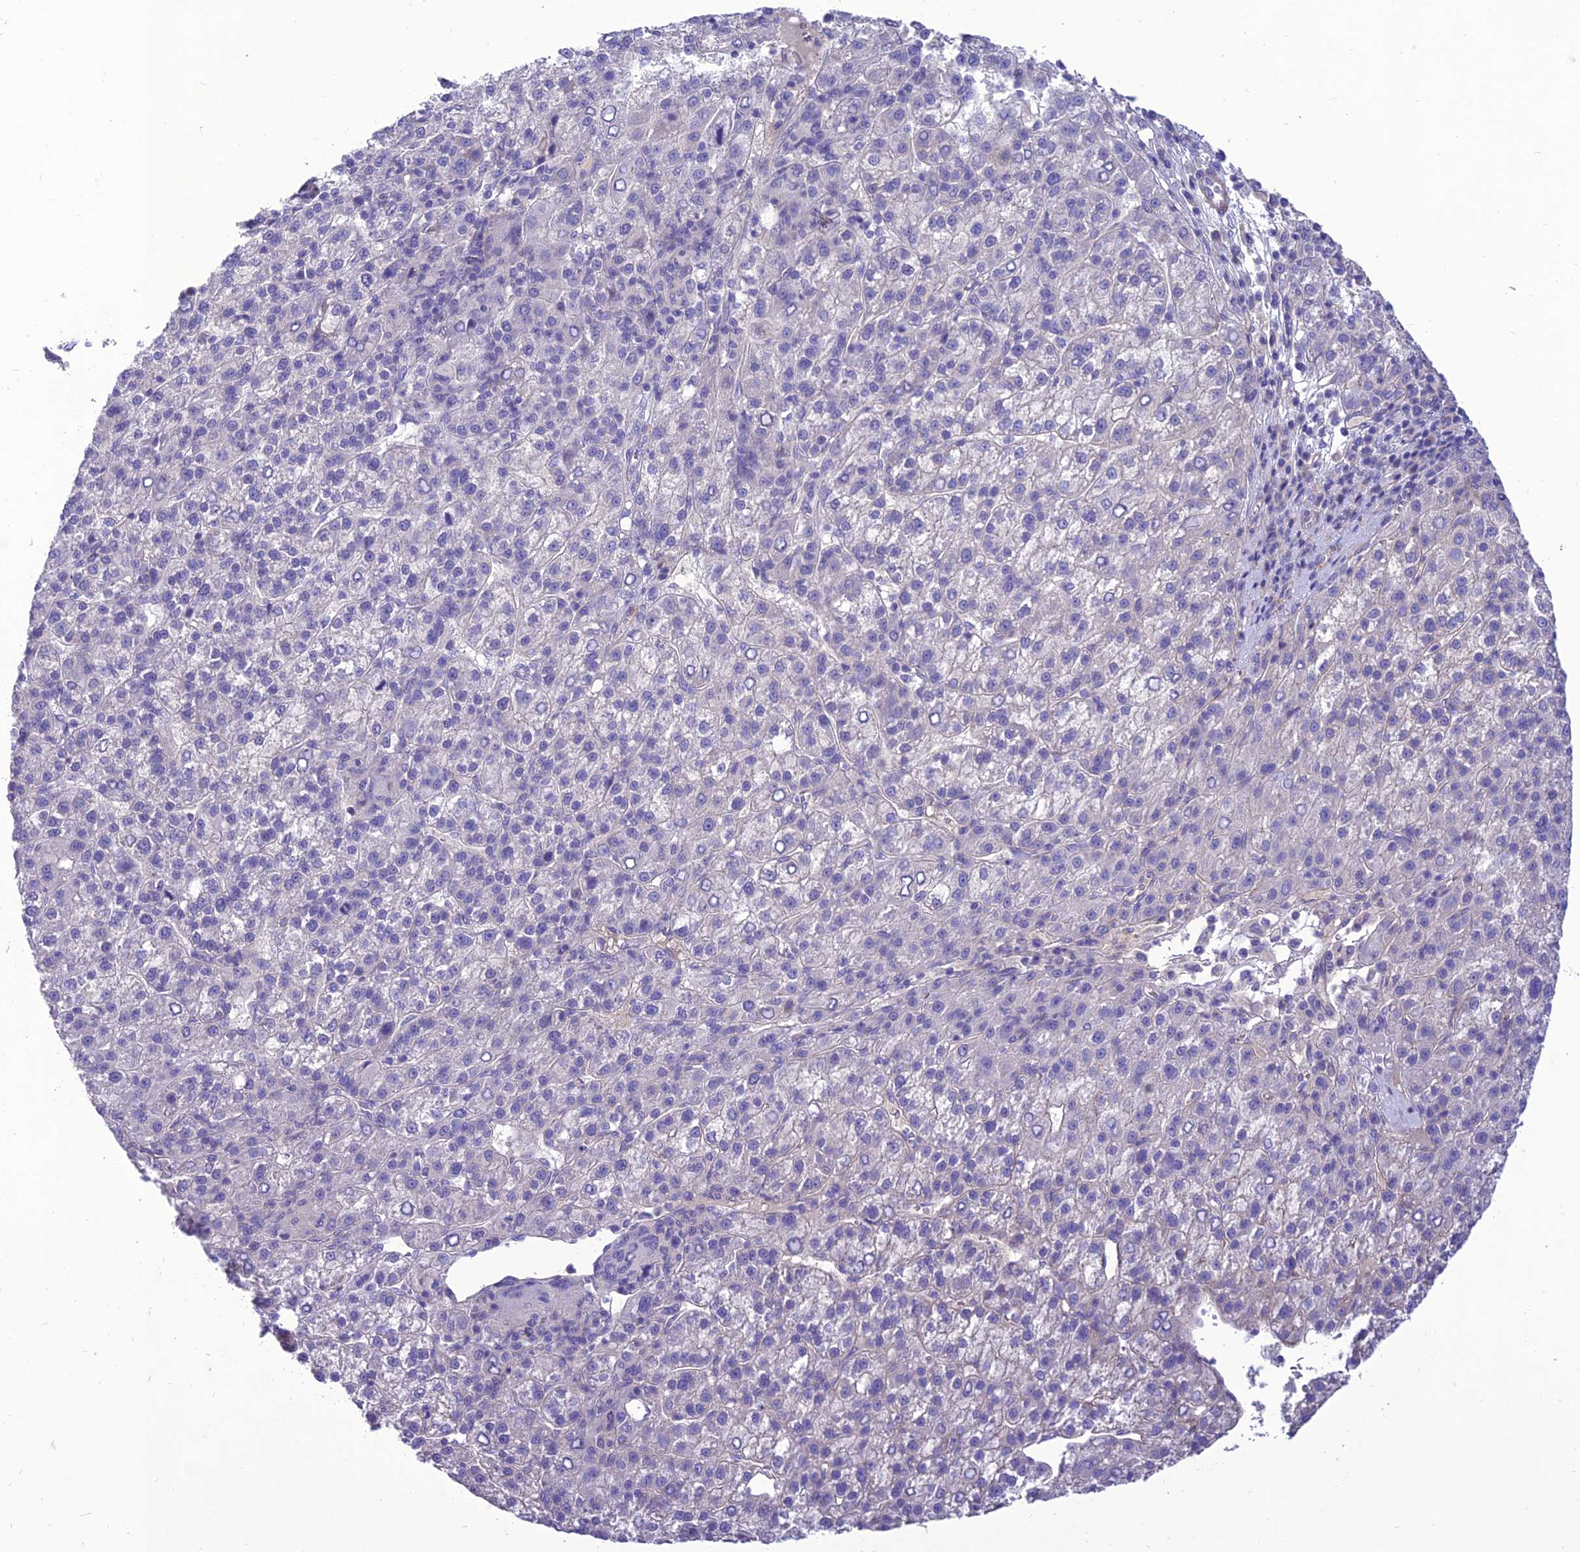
{"staining": {"intensity": "negative", "quantity": "none", "location": "none"}, "tissue": "liver cancer", "cell_type": "Tumor cells", "image_type": "cancer", "snomed": [{"axis": "morphology", "description": "Carcinoma, Hepatocellular, NOS"}, {"axis": "topography", "description": "Liver"}], "caption": "Immunohistochemical staining of human liver cancer displays no significant positivity in tumor cells. (DAB (3,3'-diaminobenzidine) immunohistochemistry (IHC) visualized using brightfield microscopy, high magnification).", "gene": "TEKT3", "patient": {"sex": "female", "age": 58}}